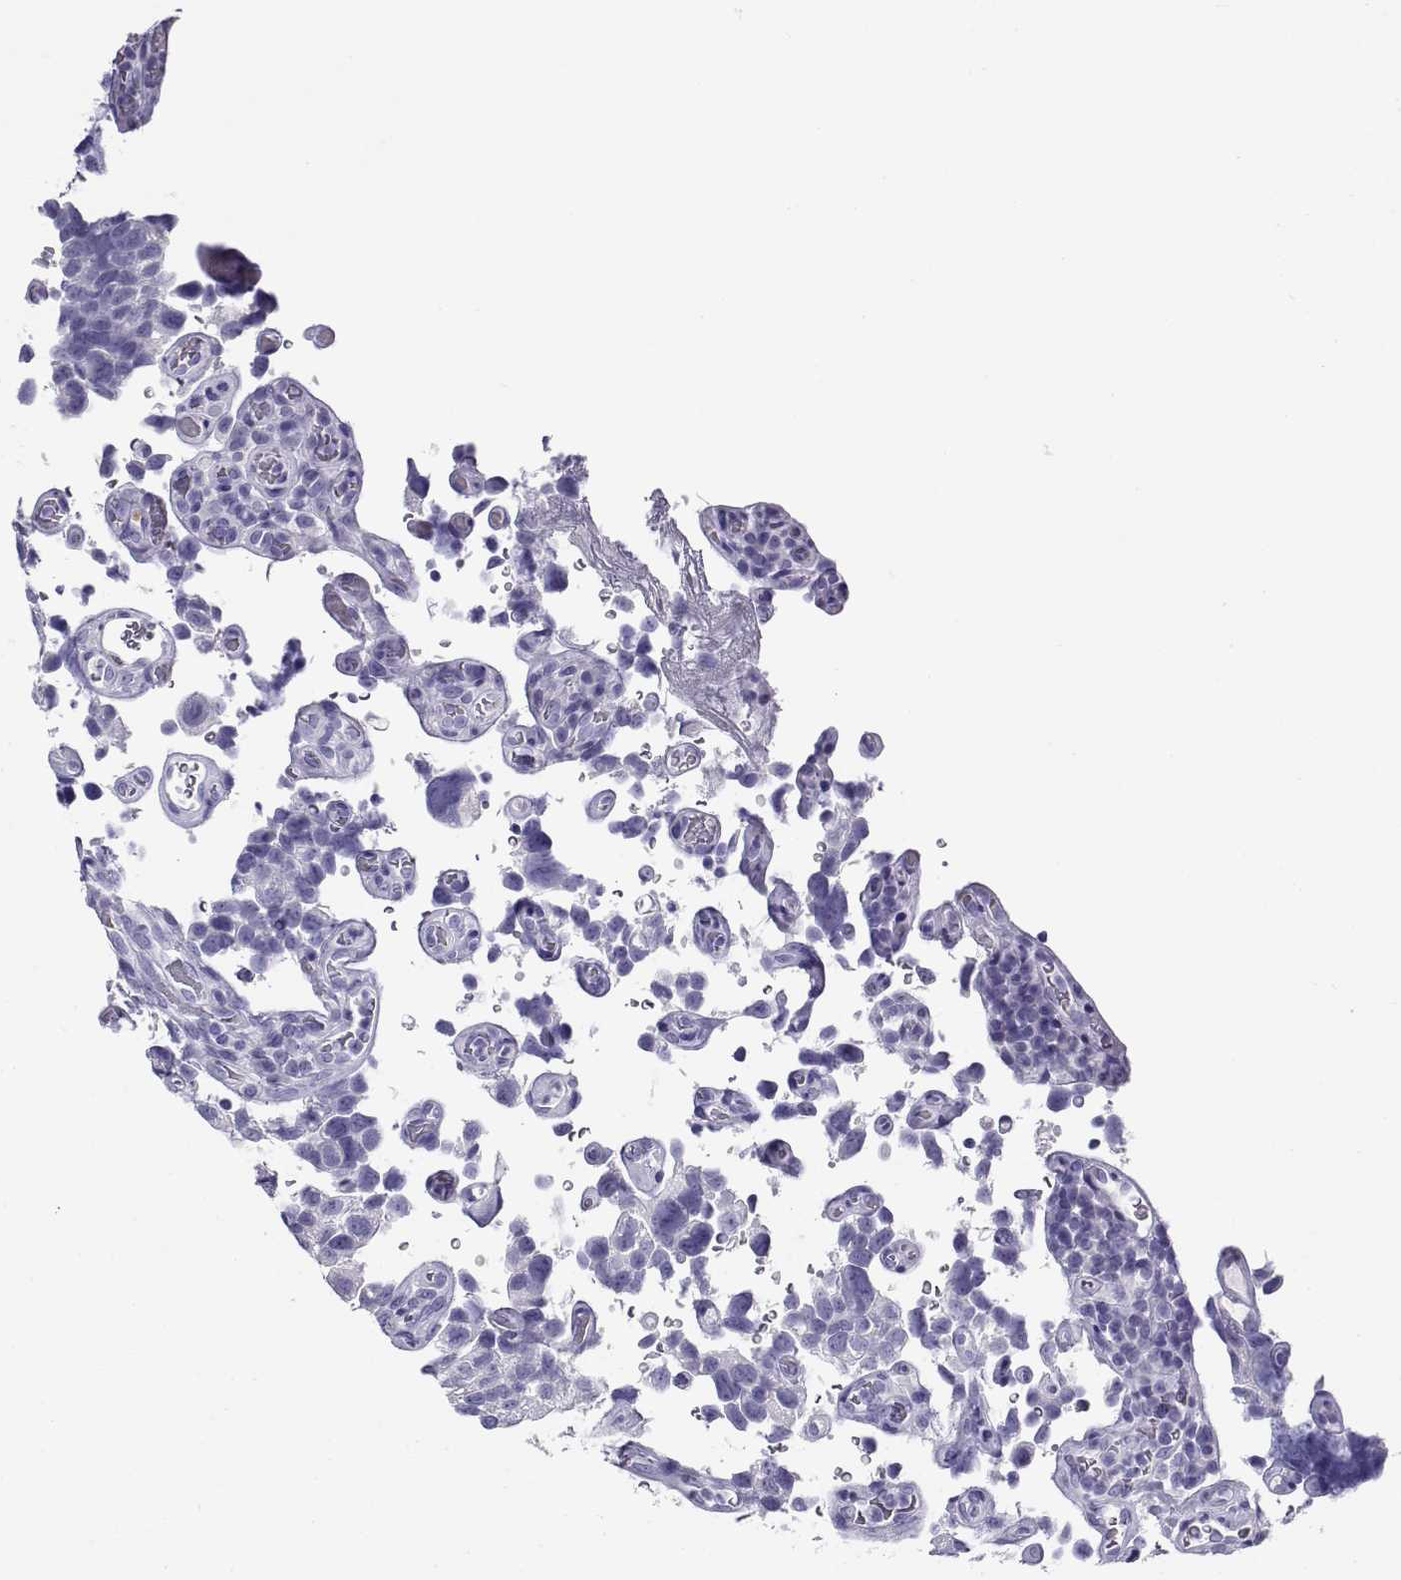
{"staining": {"intensity": "negative", "quantity": "none", "location": "none"}, "tissue": "urothelial cancer", "cell_type": "Tumor cells", "image_type": "cancer", "snomed": [{"axis": "morphology", "description": "Urothelial carcinoma, High grade"}, {"axis": "topography", "description": "Urinary bladder"}], "caption": "This is an immunohistochemistry (IHC) histopathology image of human urothelial carcinoma (high-grade). There is no positivity in tumor cells.", "gene": "CABS1", "patient": {"sex": "female", "age": 58}}